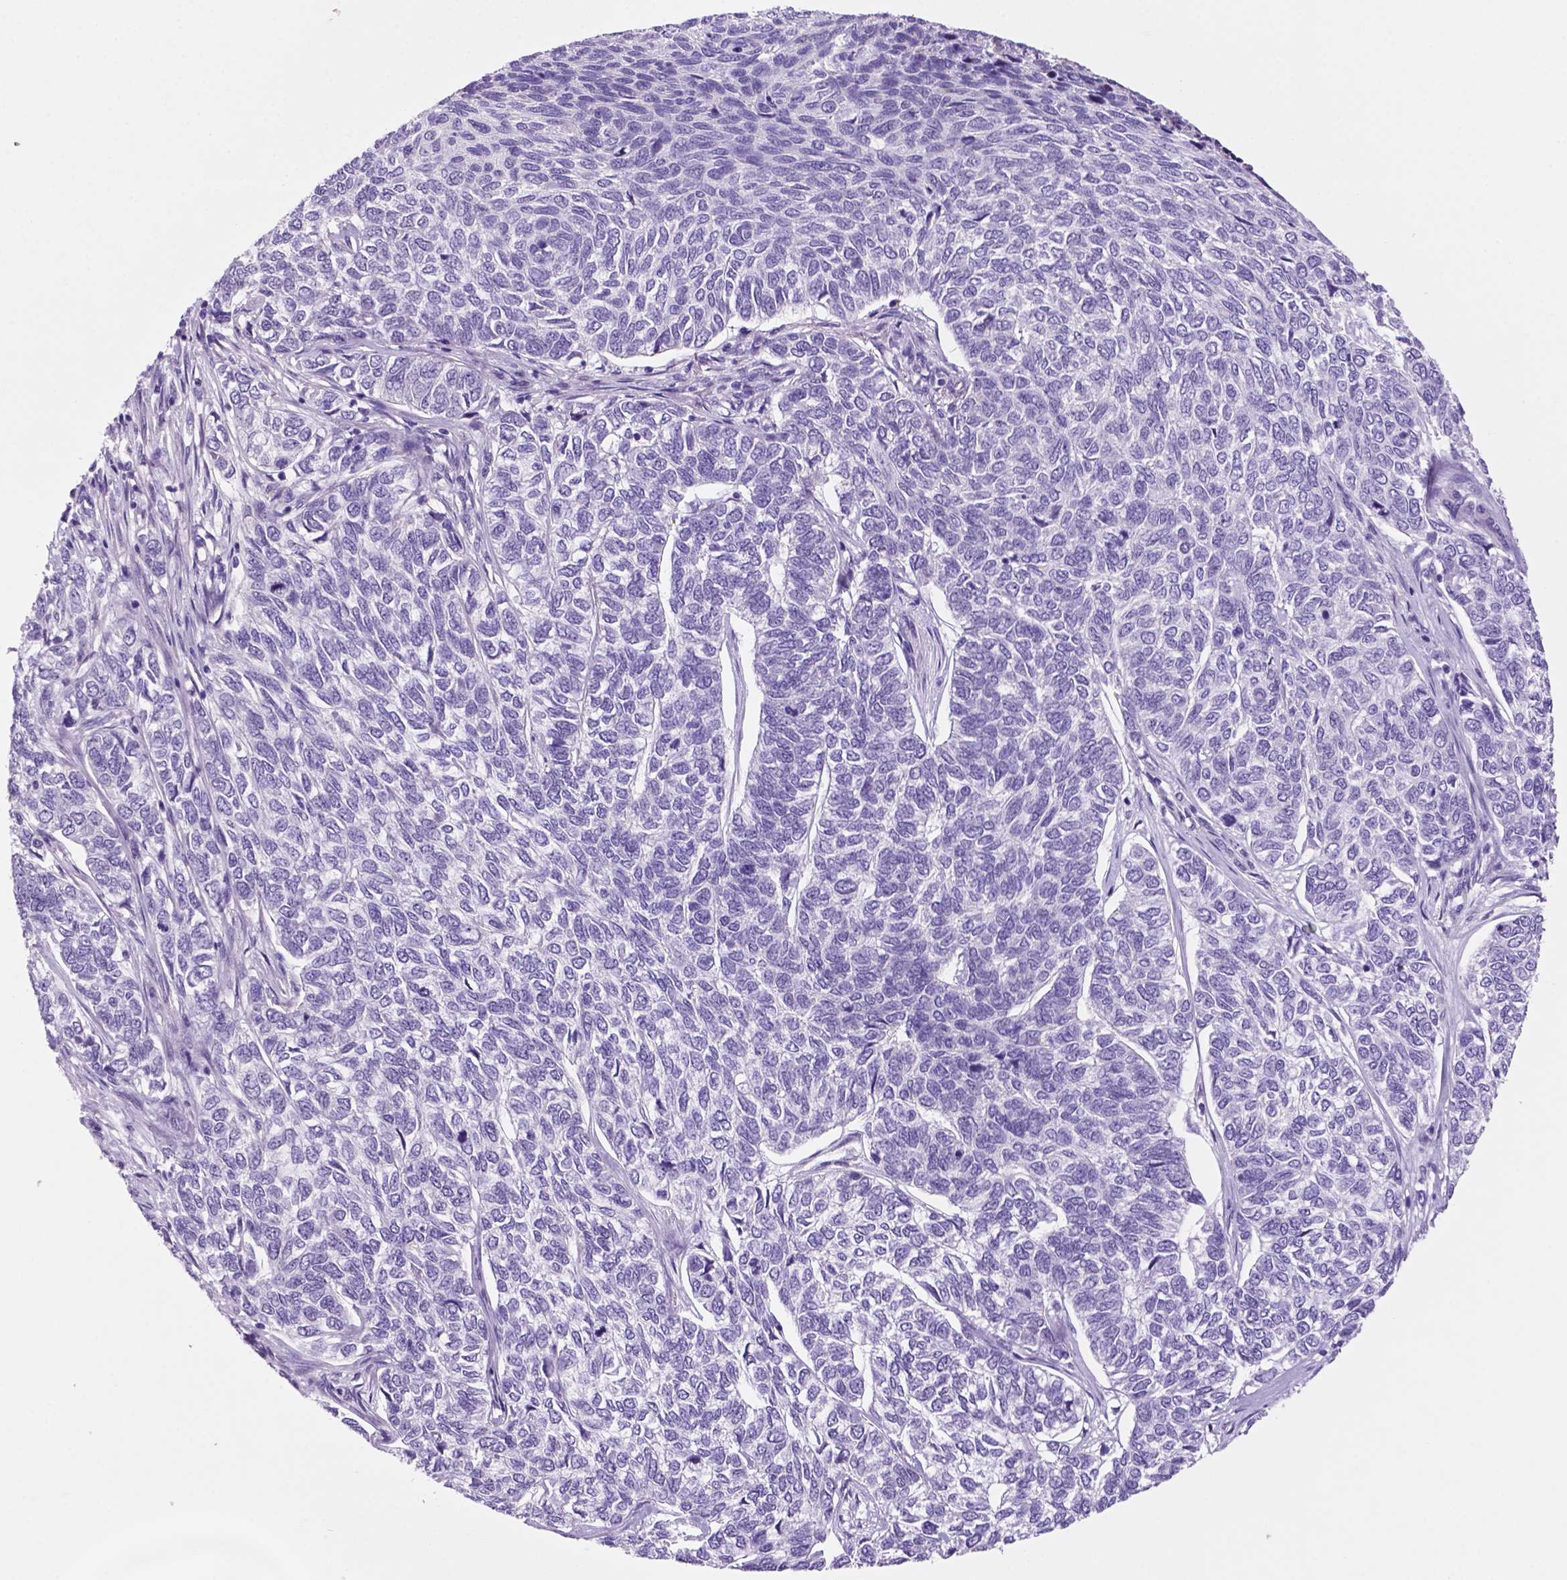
{"staining": {"intensity": "negative", "quantity": "none", "location": "none"}, "tissue": "skin cancer", "cell_type": "Tumor cells", "image_type": "cancer", "snomed": [{"axis": "morphology", "description": "Basal cell carcinoma"}, {"axis": "topography", "description": "Skin"}], "caption": "IHC of human skin cancer (basal cell carcinoma) displays no expression in tumor cells.", "gene": "C18orf21", "patient": {"sex": "female", "age": 65}}